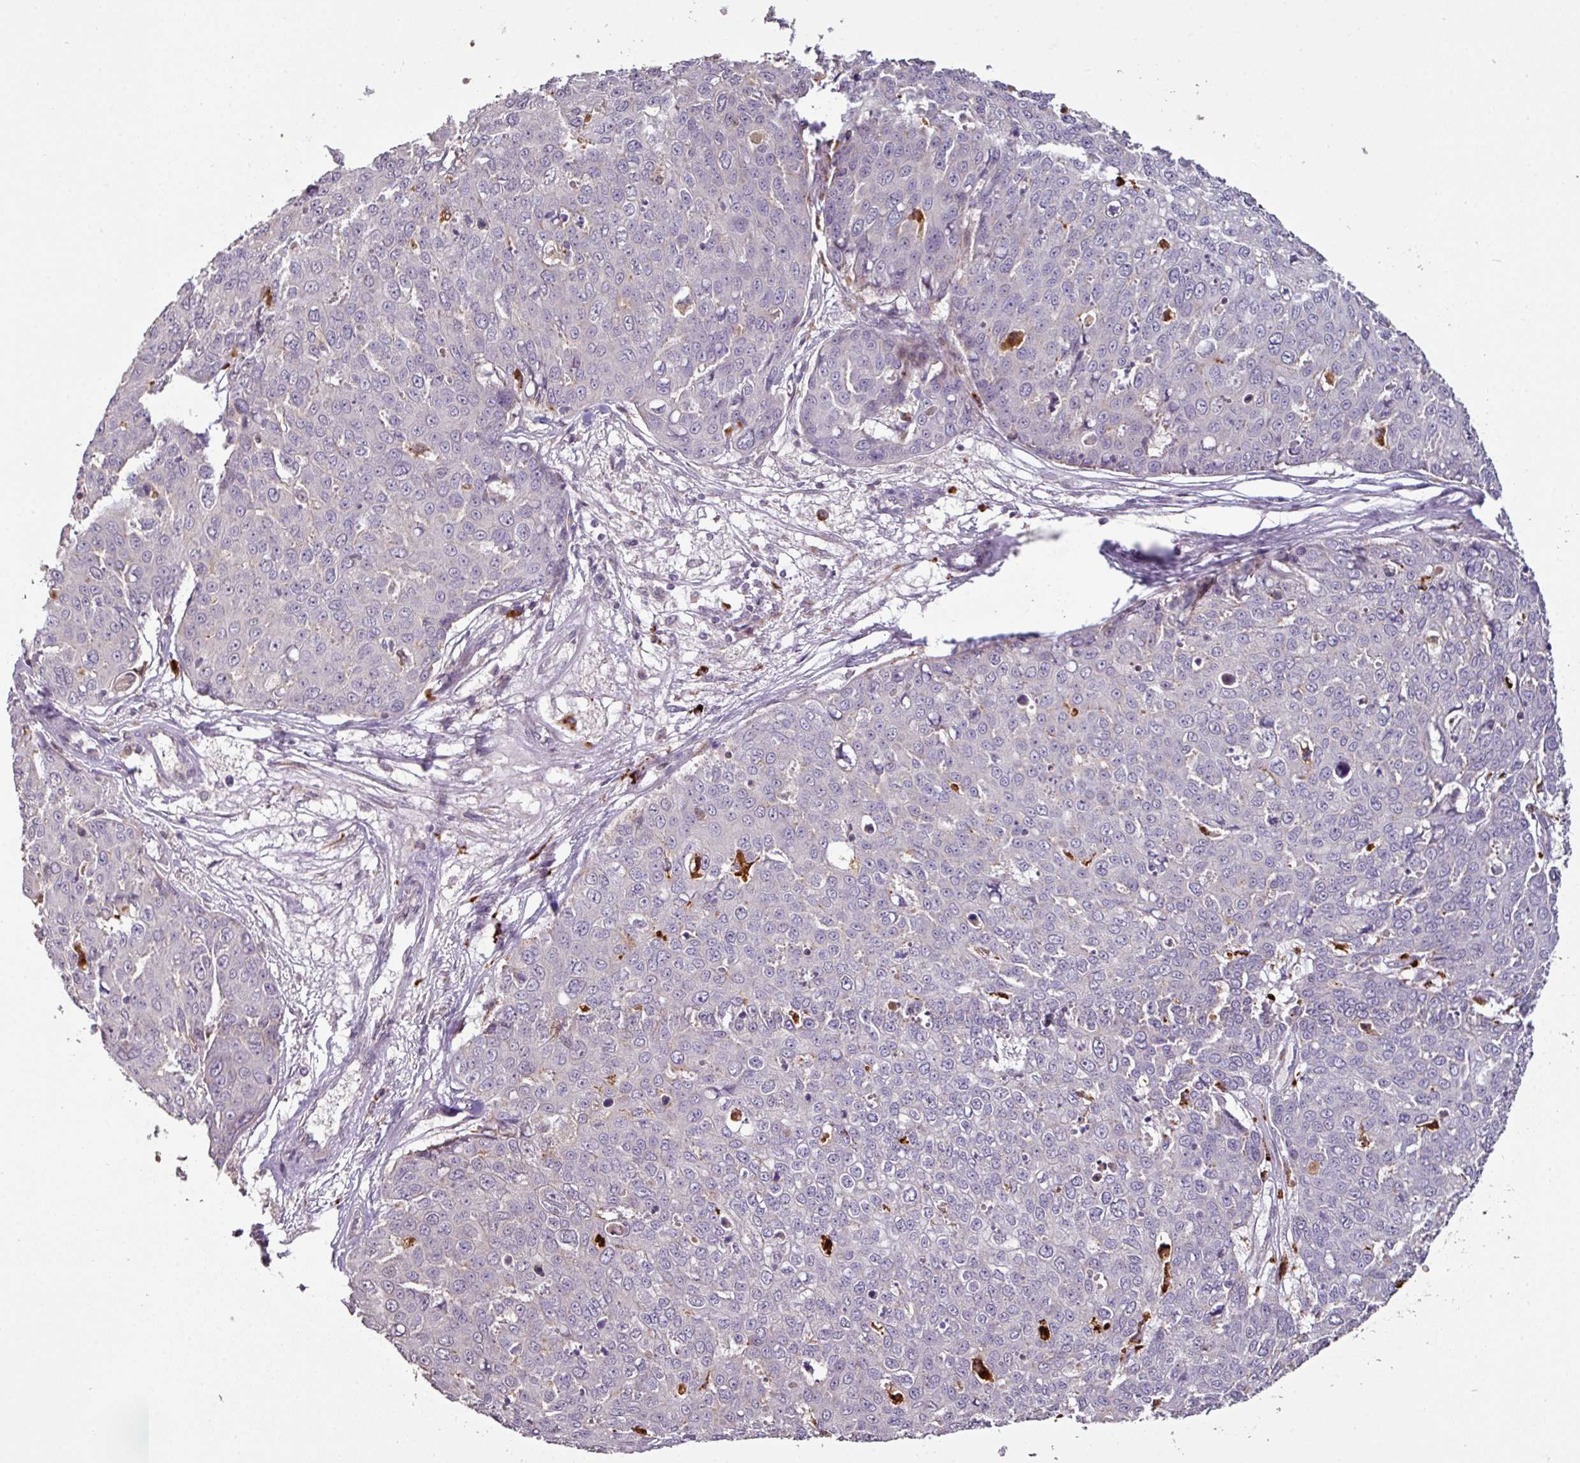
{"staining": {"intensity": "negative", "quantity": "none", "location": "none"}, "tissue": "skin cancer", "cell_type": "Tumor cells", "image_type": "cancer", "snomed": [{"axis": "morphology", "description": "Squamous cell carcinoma, NOS"}, {"axis": "topography", "description": "Skin"}], "caption": "The histopathology image reveals no significant staining in tumor cells of skin squamous cell carcinoma. The staining is performed using DAB (3,3'-diaminobenzidine) brown chromogen with nuclei counter-stained in using hematoxylin.", "gene": "CXCR5", "patient": {"sex": "male", "age": 71}}